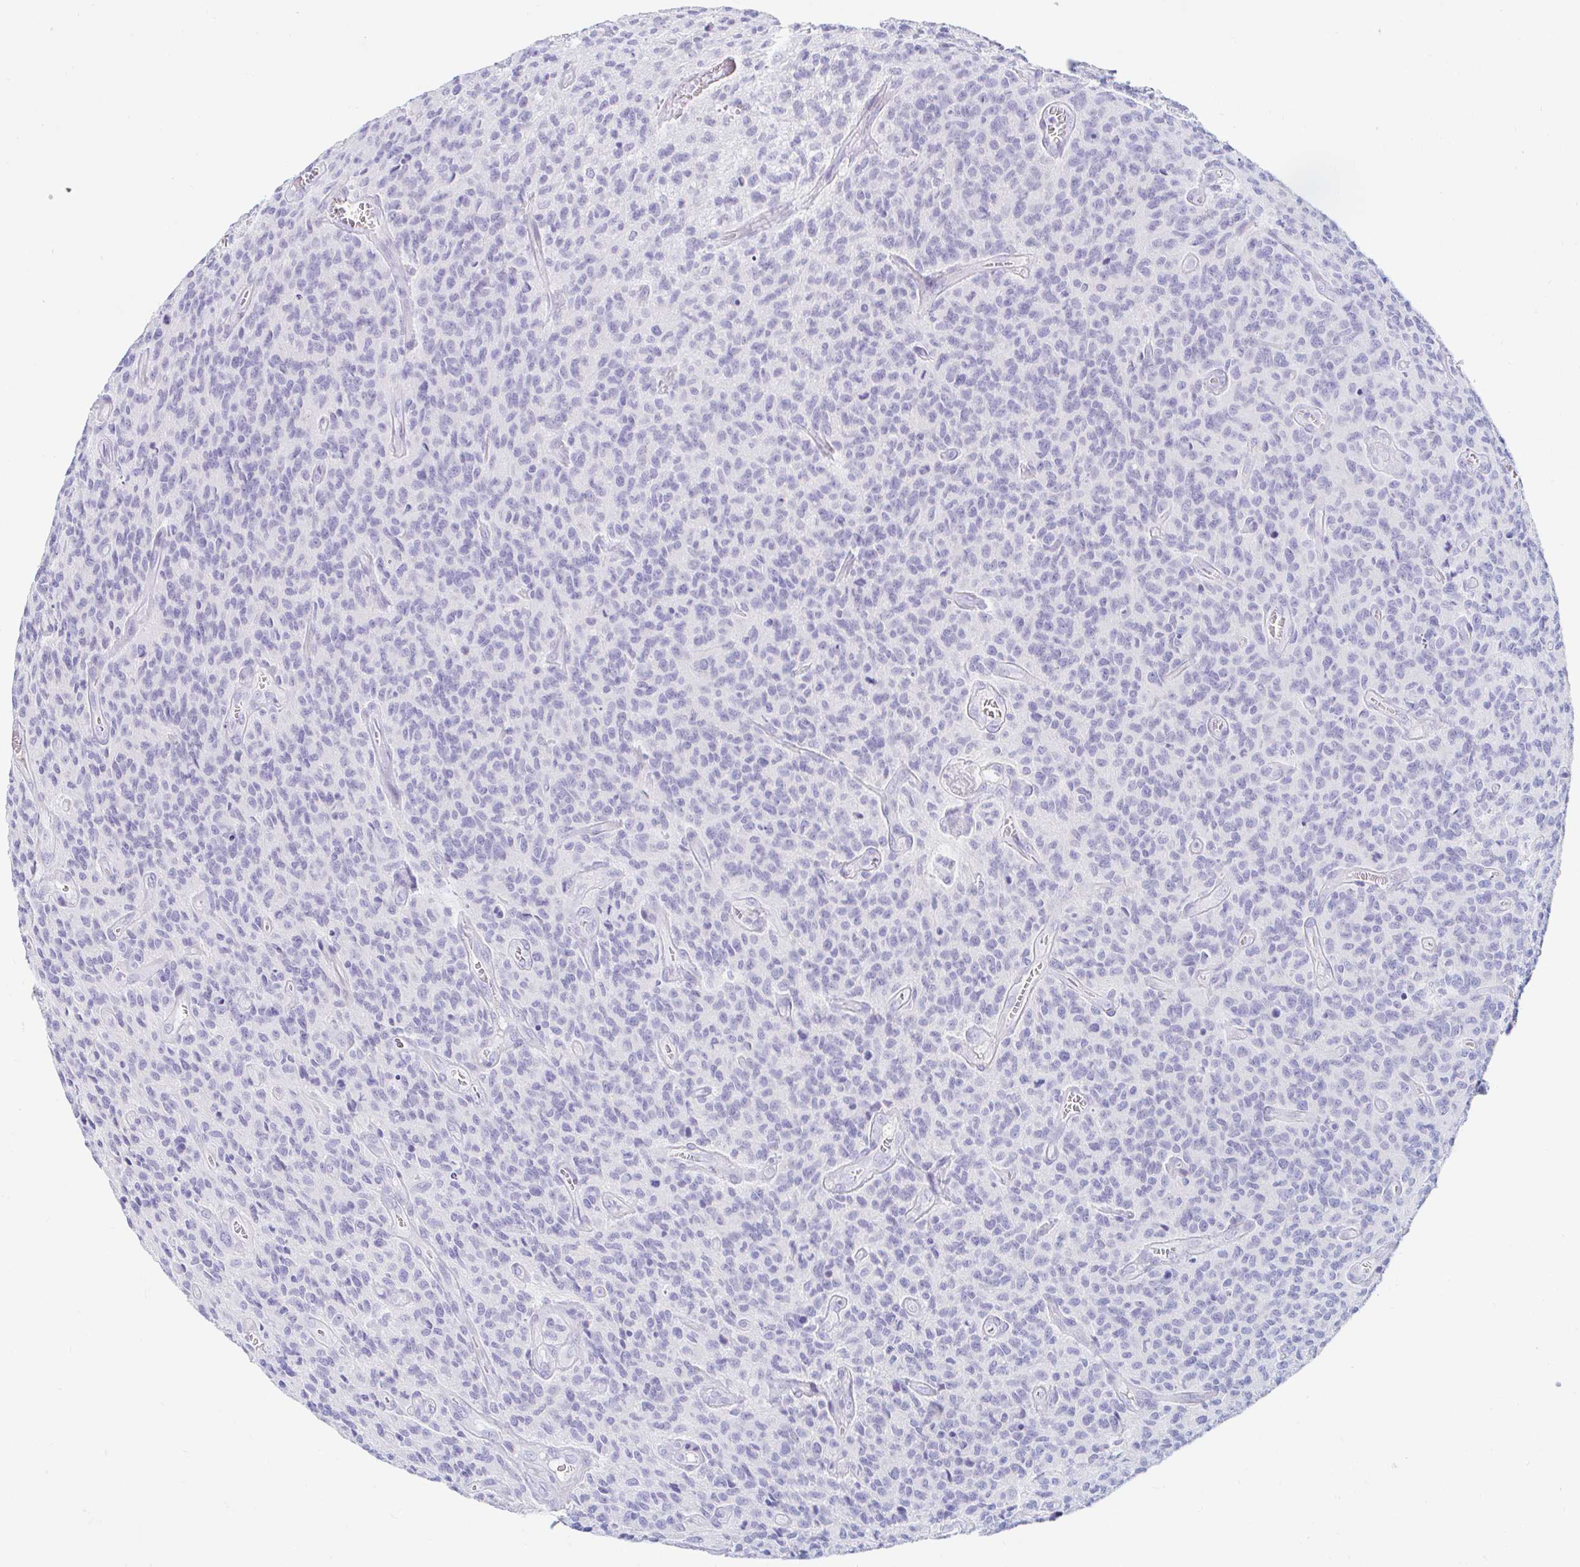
{"staining": {"intensity": "negative", "quantity": "none", "location": "none"}, "tissue": "glioma", "cell_type": "Tumor cells", "image_type": "cancer", "snomed": [{"axis": "morphology", "description": "Glioma, malignant, High grade"}, {"axis": "topography", "description": "Brain"}], "caption": "Immunohistochemistry (IHC) micrograph of neoplastic tissue: human glioma stained with DAB displays no significant protein expression in tumor cells. (Brightfield microscopy of DAB immunohistochemistry (IHC) at high magnification).", "gene": "TEX44", "patient": {"sex": "male", "age": 76}}